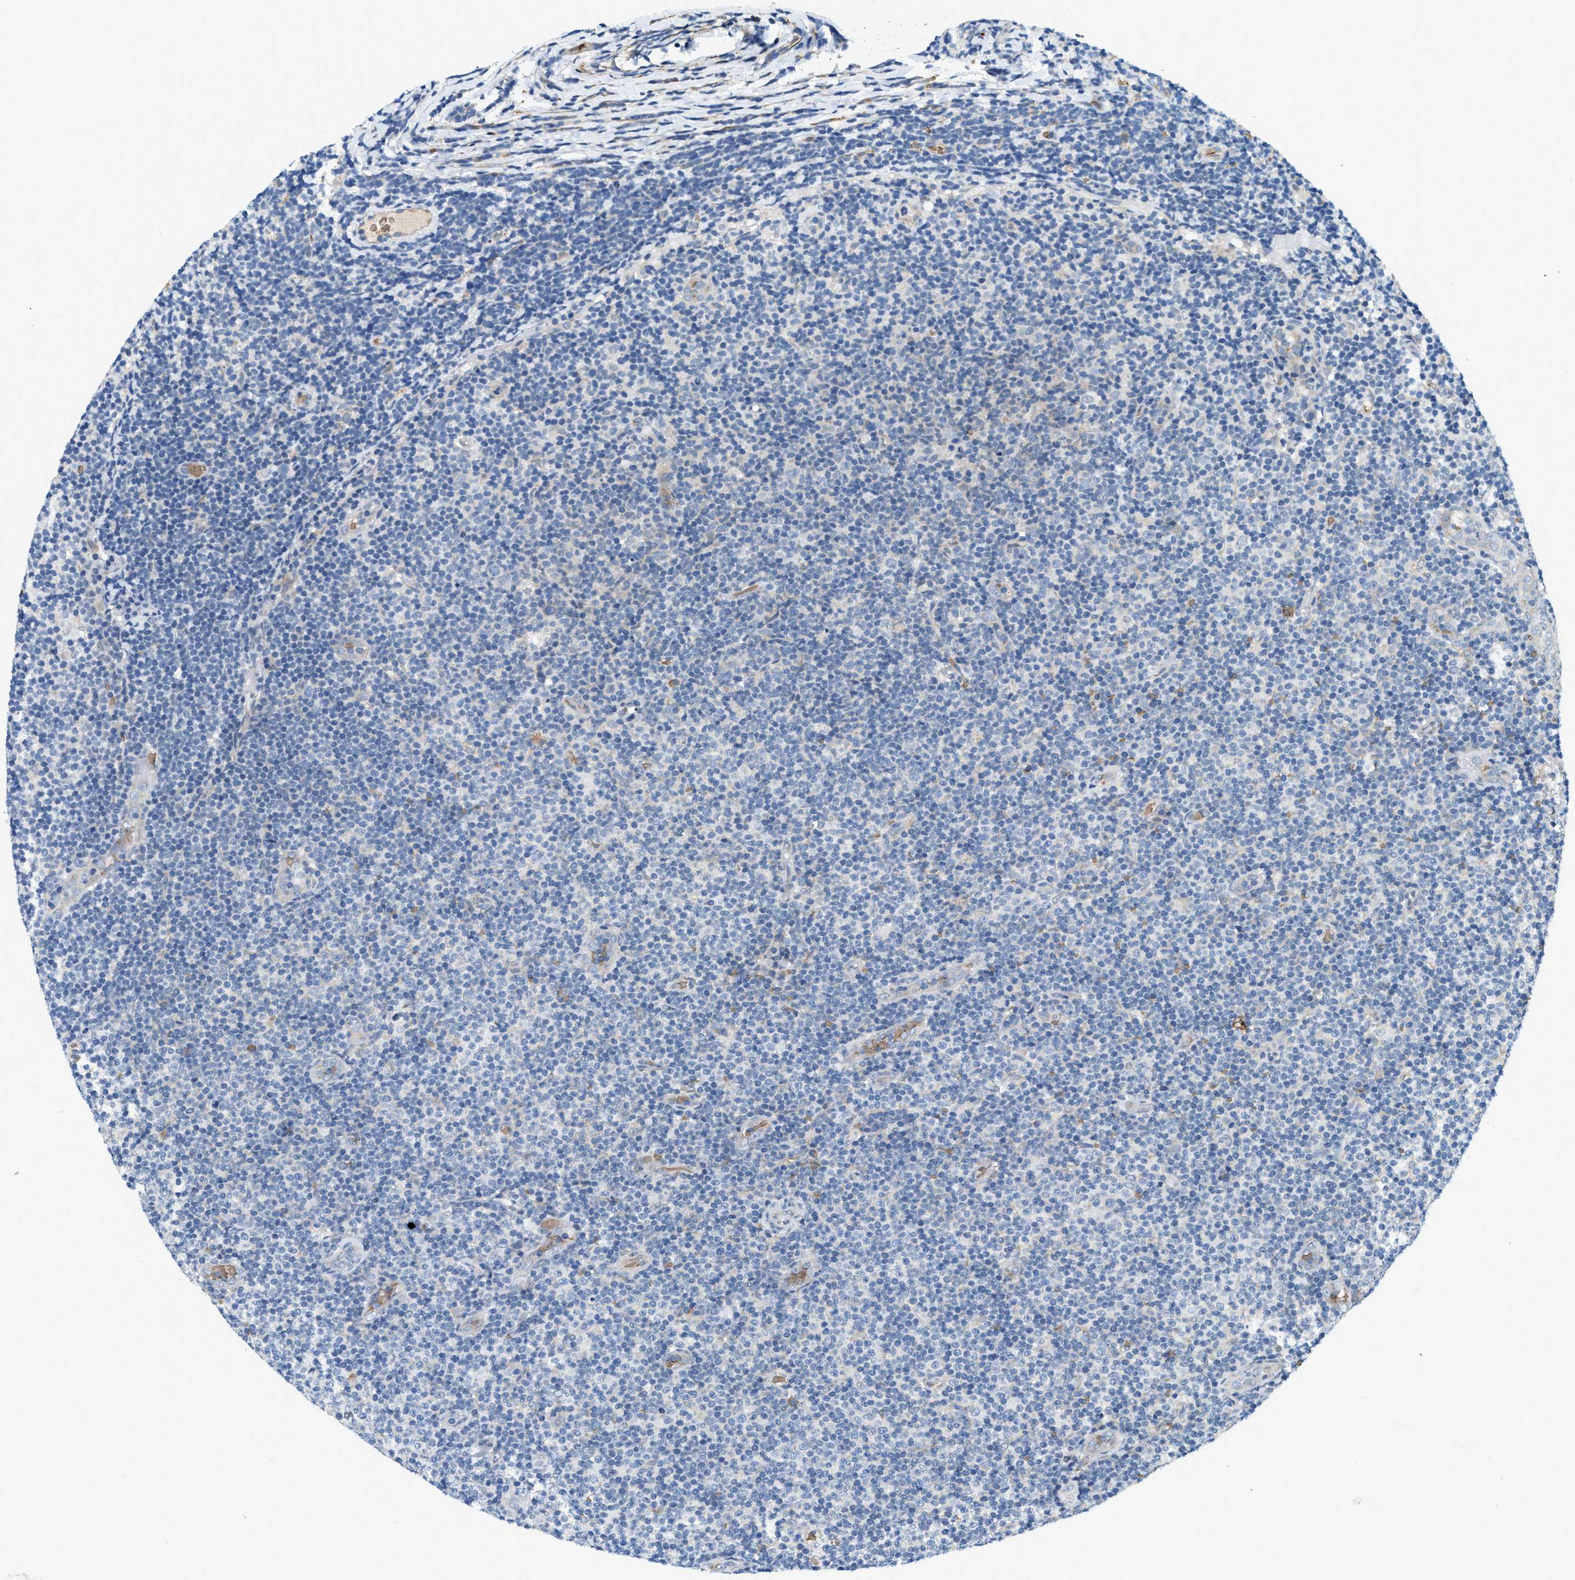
{"staining": {"intensity": "negative", "quantity": "none", "location": "none"}, "tissue": "lymphoma", "cell_type": "Tumor cells", "image_type": "cancer", "snomed": [{"axis": "morphology", "description": "Malignant lymphoma, non-Hodgkin's type, Low grade"}, {"axis": "topography", "description": "Lymph node"}], "caption": "Tumor cells show no significant expression in malignant lymphoma, non-Hodgkin's type (low-grade). (DAB immunohistochemistry, high magnification).", "gene": "CYTH2", "patient": {"sex": "male", "age": 83}}